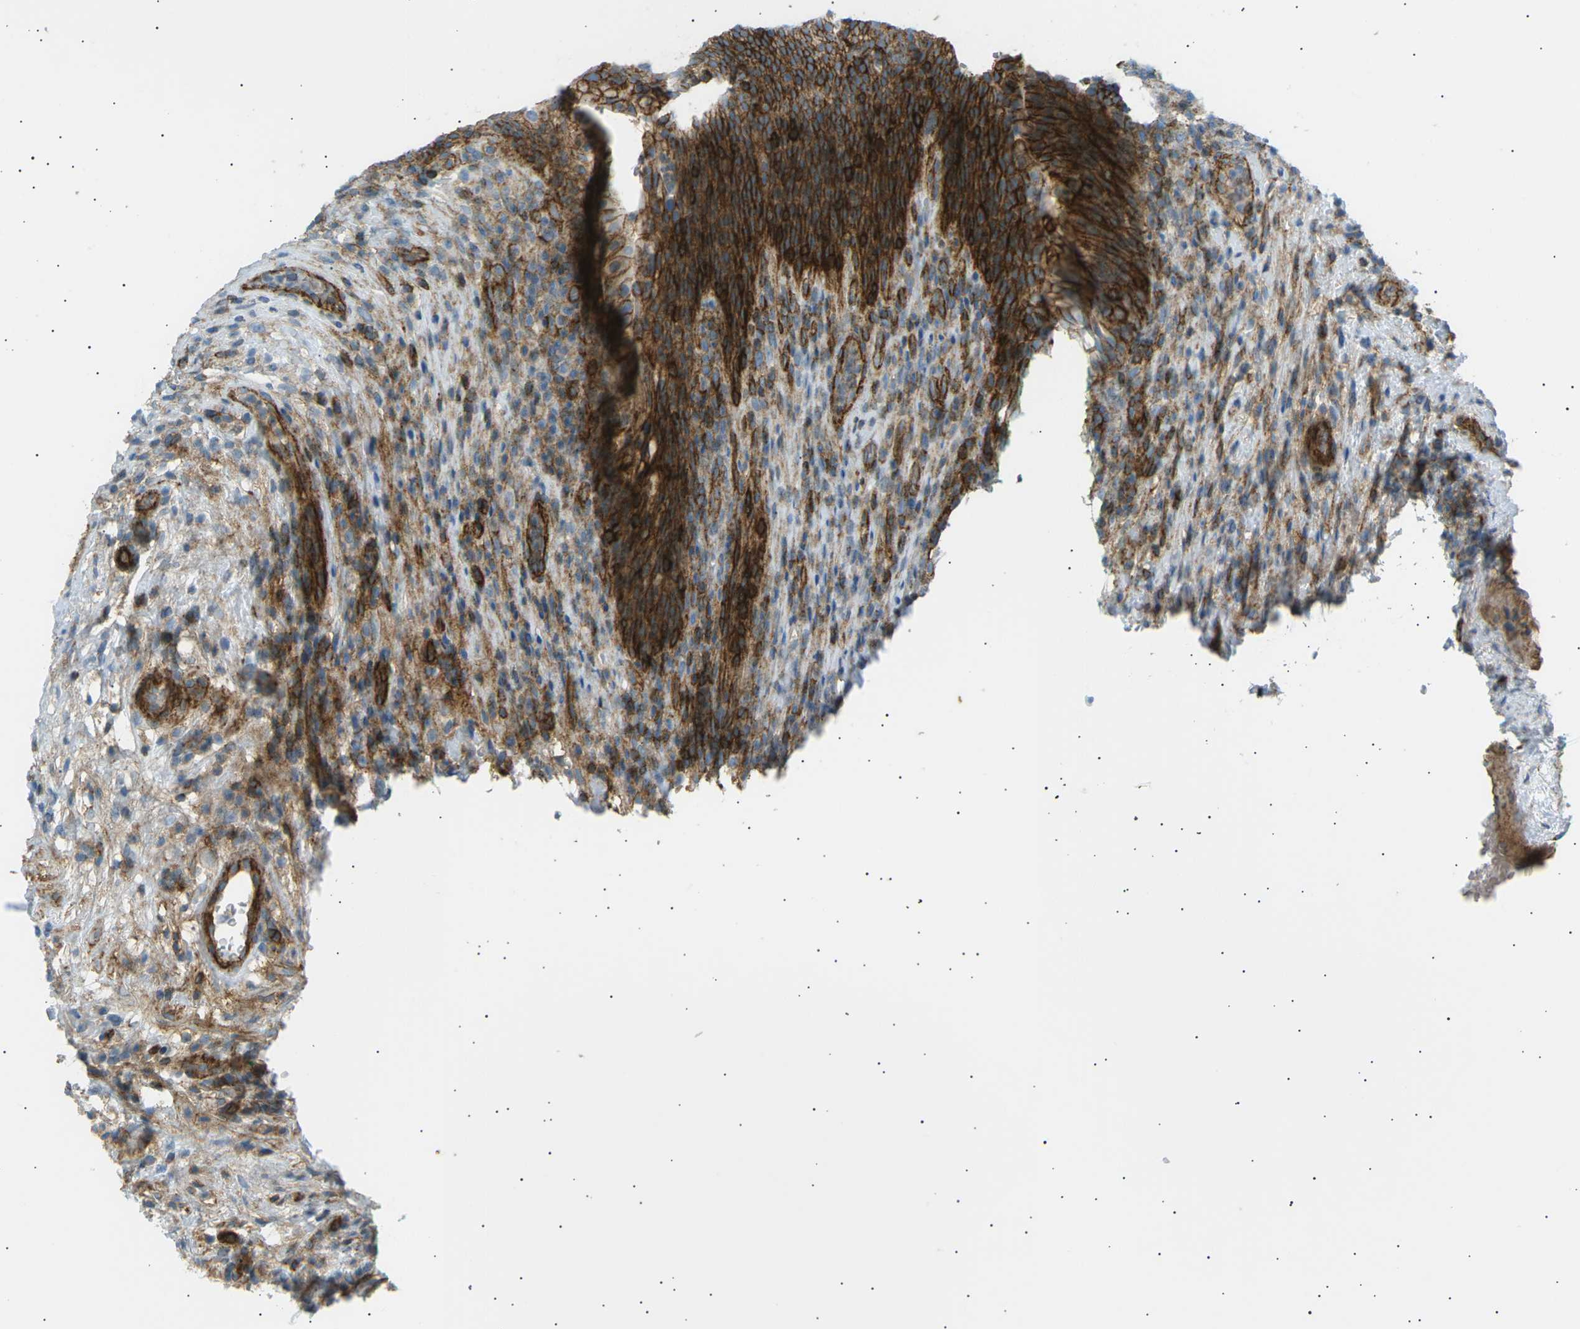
{"staining": {"intensity": "strong", "quantity": ">75%", "location": "cytoplasmic/membranous"}, "tissue": "urothelial cancer", "cell_type": "Tumor cells", "image_type": "cancer", "snomed": [{"axis": "morphology", "description": "Urothelial carcinoma, Low grade"}, {"axis": "topography", "description": "Urinary bladder"}], "caption": "Urothelial cancer tissue shows strong cytoplasmic/membranous positivity in approximately >75% of tumor cells, visualized by immunohistochemistry.", "gene": "ATP2B4", "patient": {"sex": "female", "age": 75}}